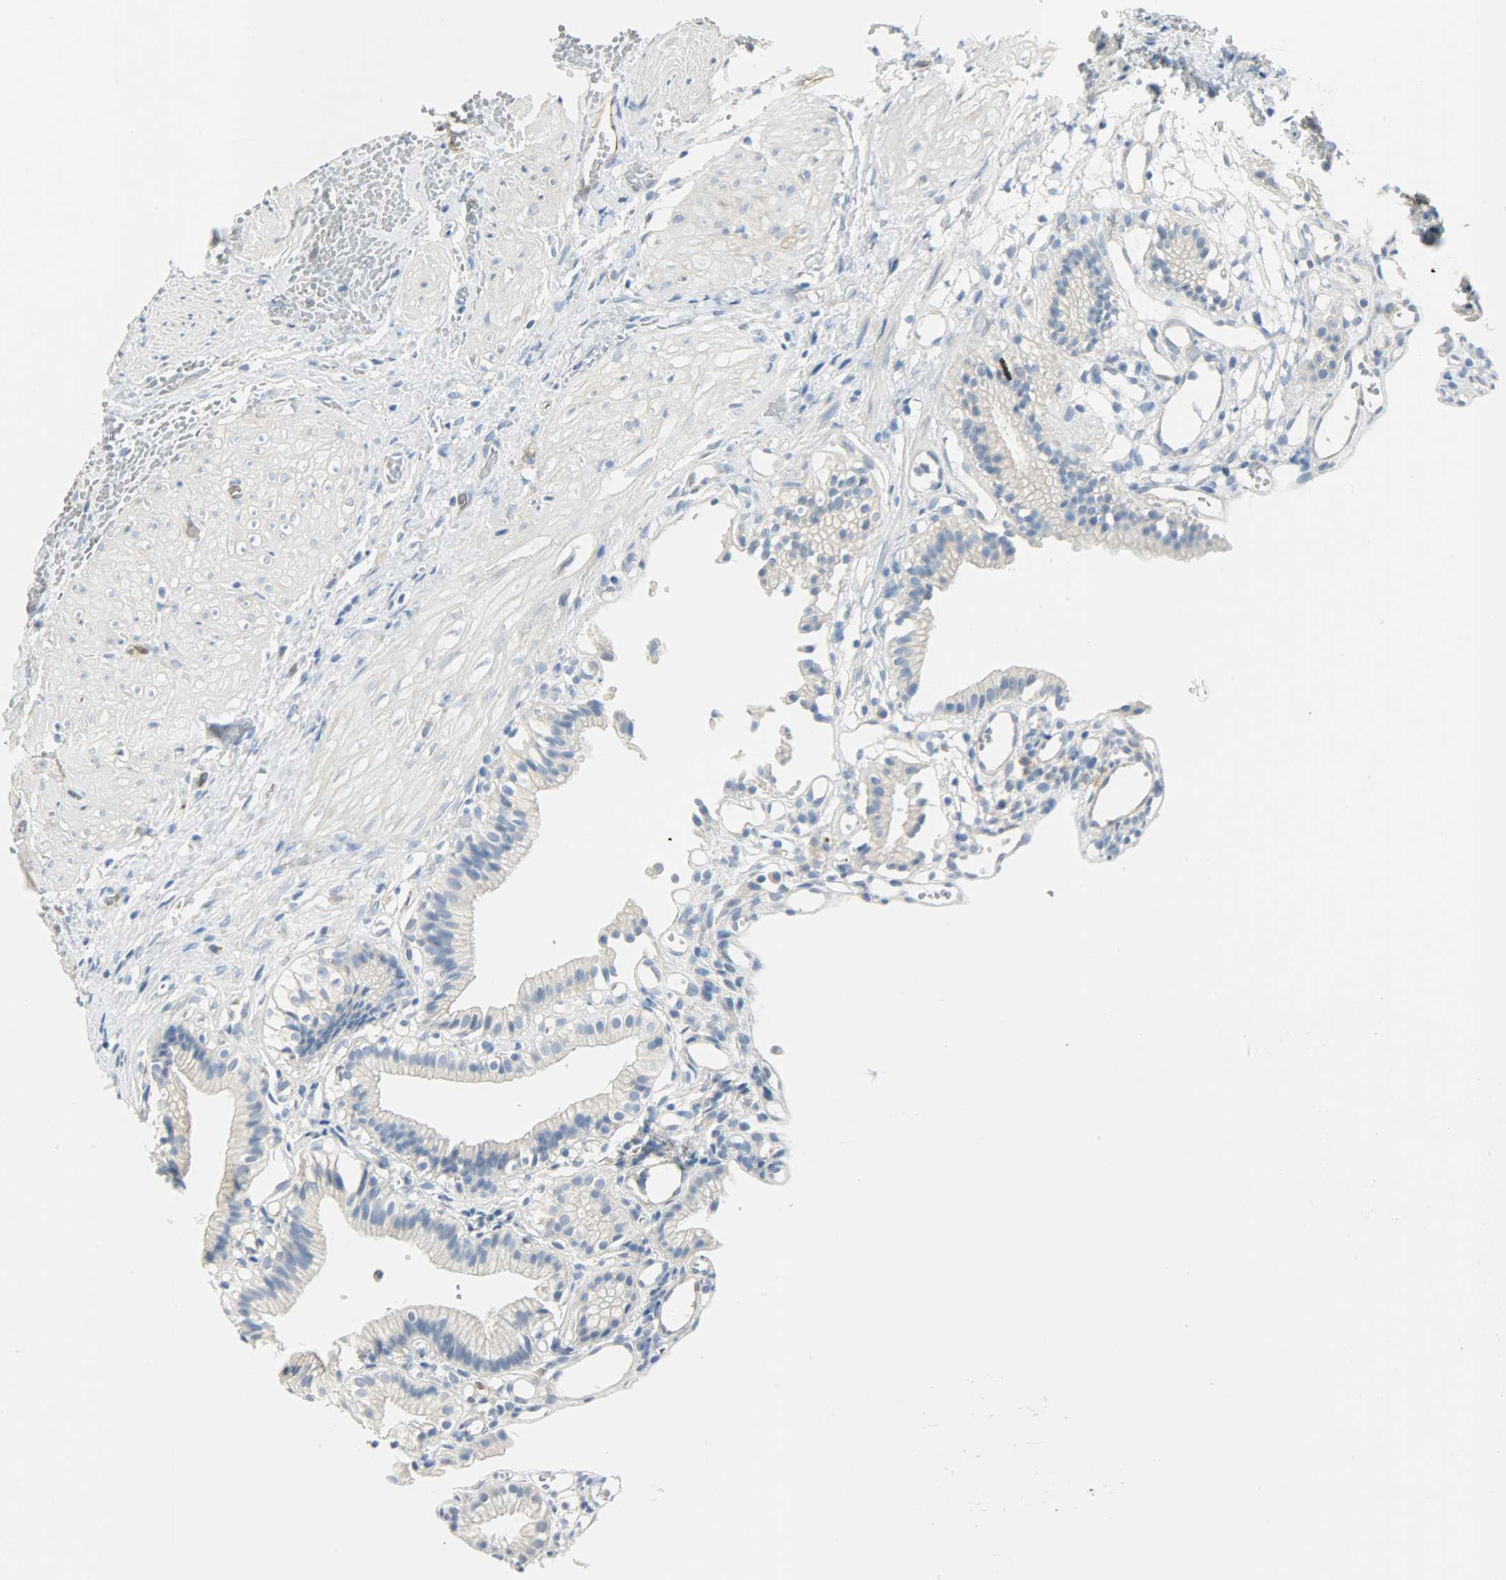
{"staining": {"intensity": "weak", "quantity": ">75%", "location": "cytoplasmic/membranous"}, "tissue": "gallbladder", "cell_type": "Glandular cells", "image_type": "normal", "snomed": [{"axis": "morphology", "description": "Normal tissue, NOS"}, {"axis": "topography", "description": "Gallbladder"}], "caption": "Protein staining of unremarkable gallbladder demonstrates weak cytoplasmic/membranous staining in about >75% of glandular cells. Using DAB (3,3'-diaminobenzidine) (brown) and hematoxylin (blue) stains, captured at high magnification using brightfield microscopy.", "gene": "WARS1", "patient": {"sex": "male", "age": 65}}